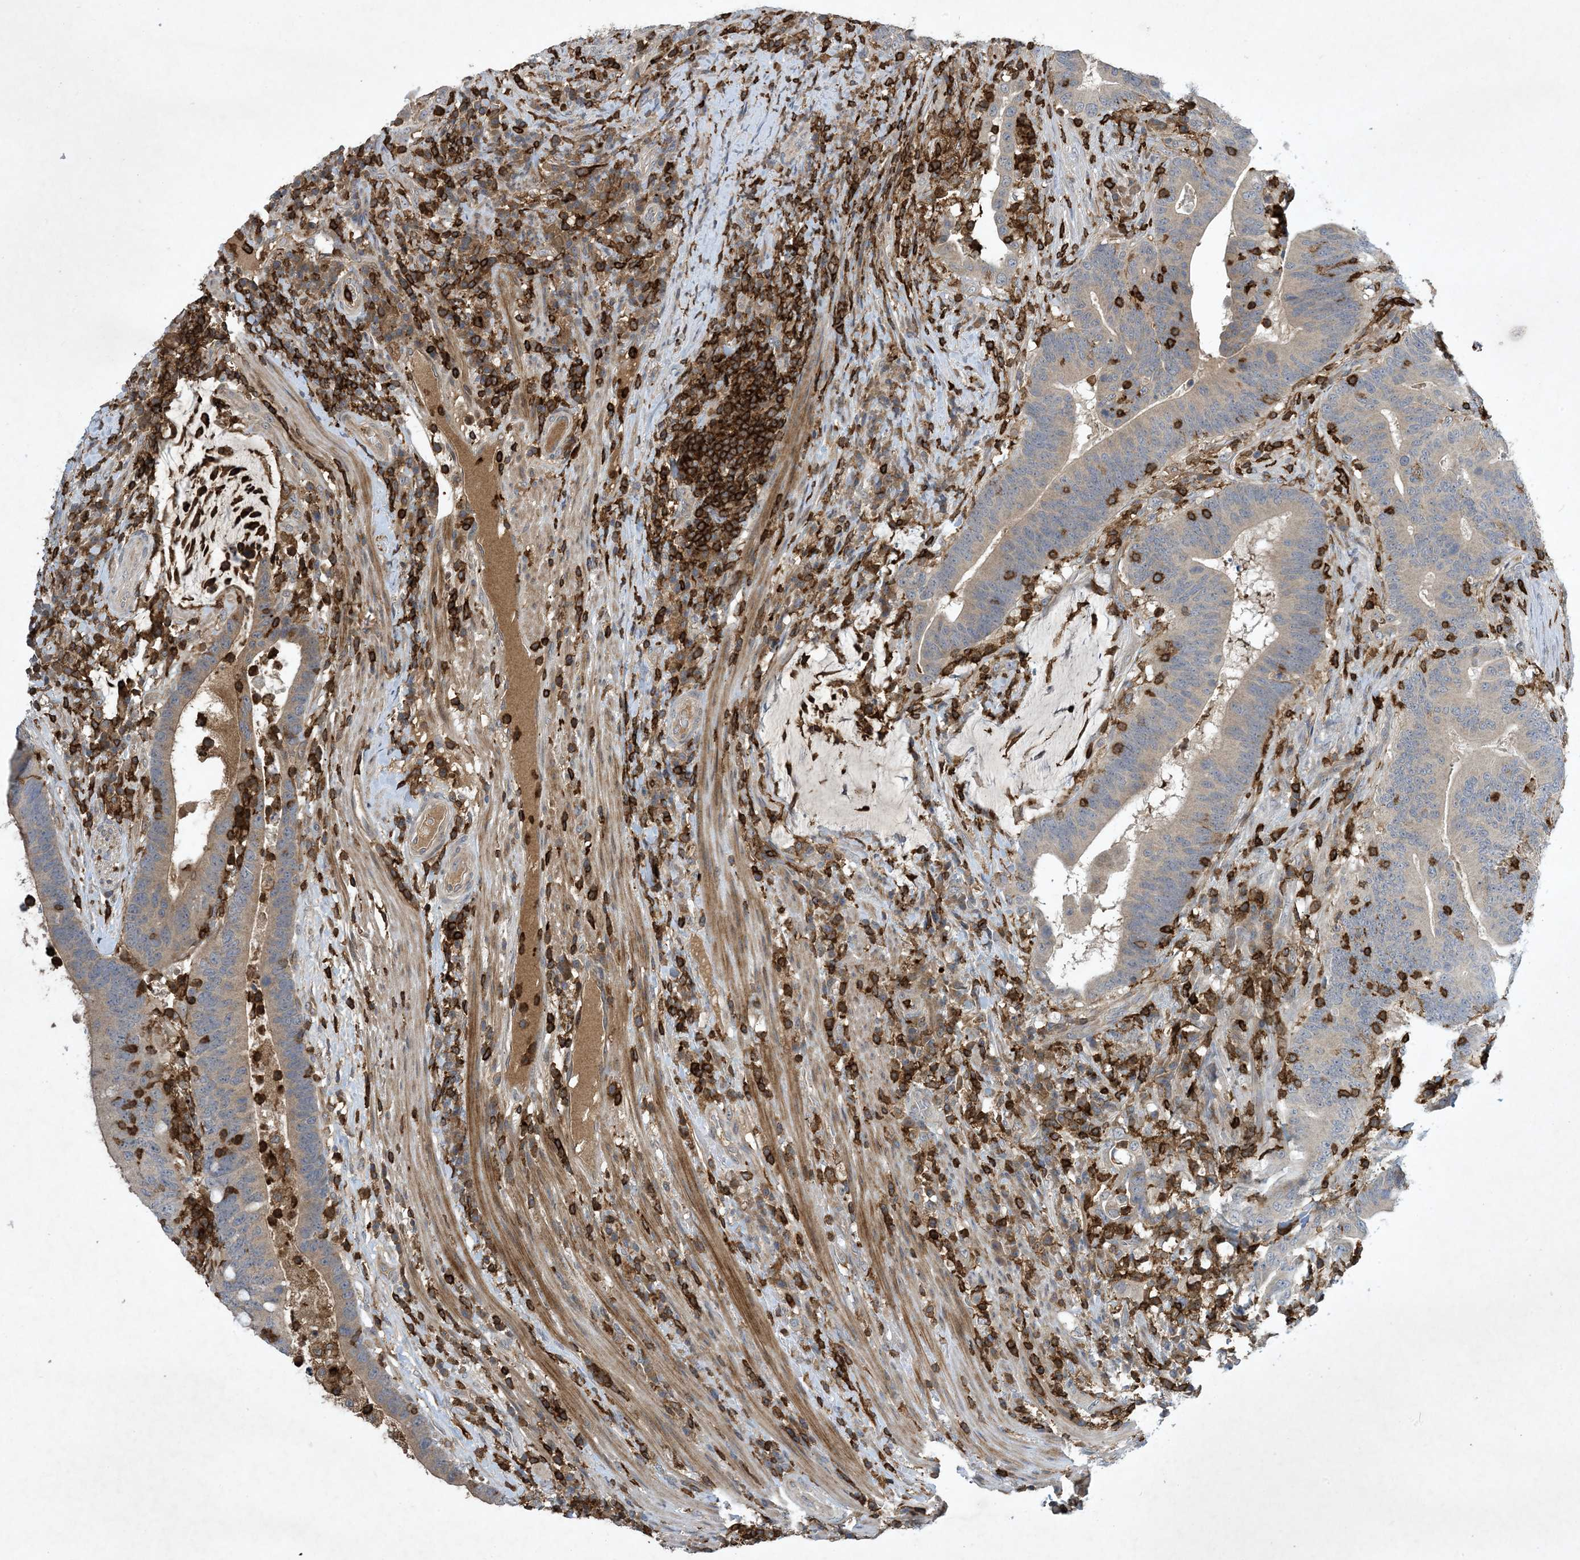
{"staining": {"intensity": "weak", "quantity": "25%-75%", "location": "cytoplasmic/membranous"}, "tissue": "colorectal cancer", "cell_type": "Tumor cells", "image_type": "cancer", "snomed": [{"axis": "morphology", "description": "Adenocarcinoma, NOS"}, {"axis": "topography", "description": "Colon"}], "caption": "This micrograph demonstrates adenocarcinoma (colorectal) stained with immunohistochemistry (IHC) to label a protein in brown. The cytoplasmic/membranous of tumor cells show weak positivity for the protein. Nuclei are counter-stained blue.", "gene": "AK9", "patient": {"sex": "female", "age": 66}}